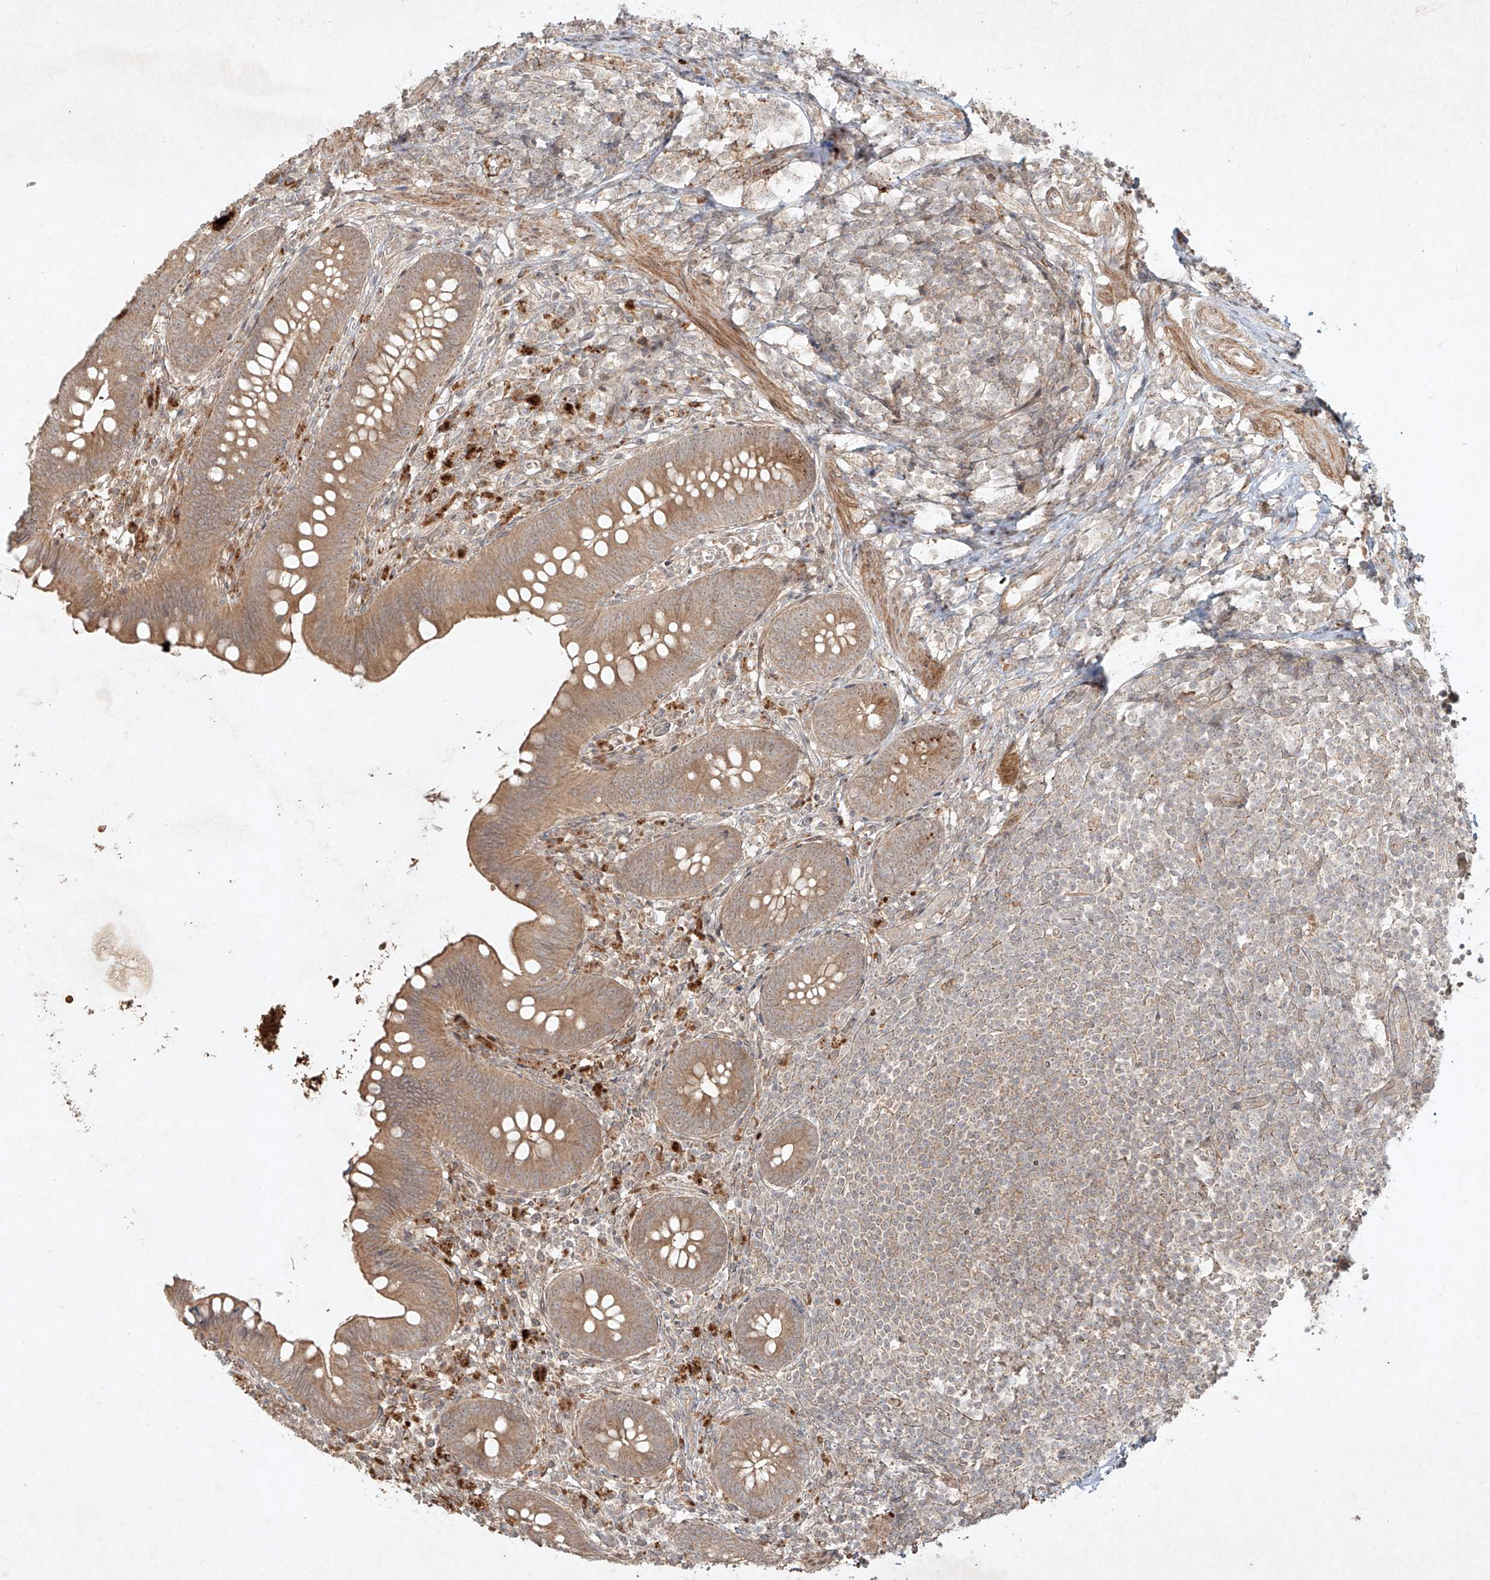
{"staining": {"intensity": "moderate", "quantity": ">75%", "location": "cytoplasmic/membranous"}, "tissue": "appendix", "cell_type": "Glandular cells", "image_type": "normal", "snomed": [{"axis": "morphology", "description": "Normal tissue, NOS"}, {"axis": "topography", "description": "Appendix"}], "caption": "Immunohistochemical staining of benign appendix shows medium levels of moderate cytoplasmic/membranous staining in about >75% of glandular cells.", "gene": "CYYR1", "patient": {"sex": "female", "age": 62}}